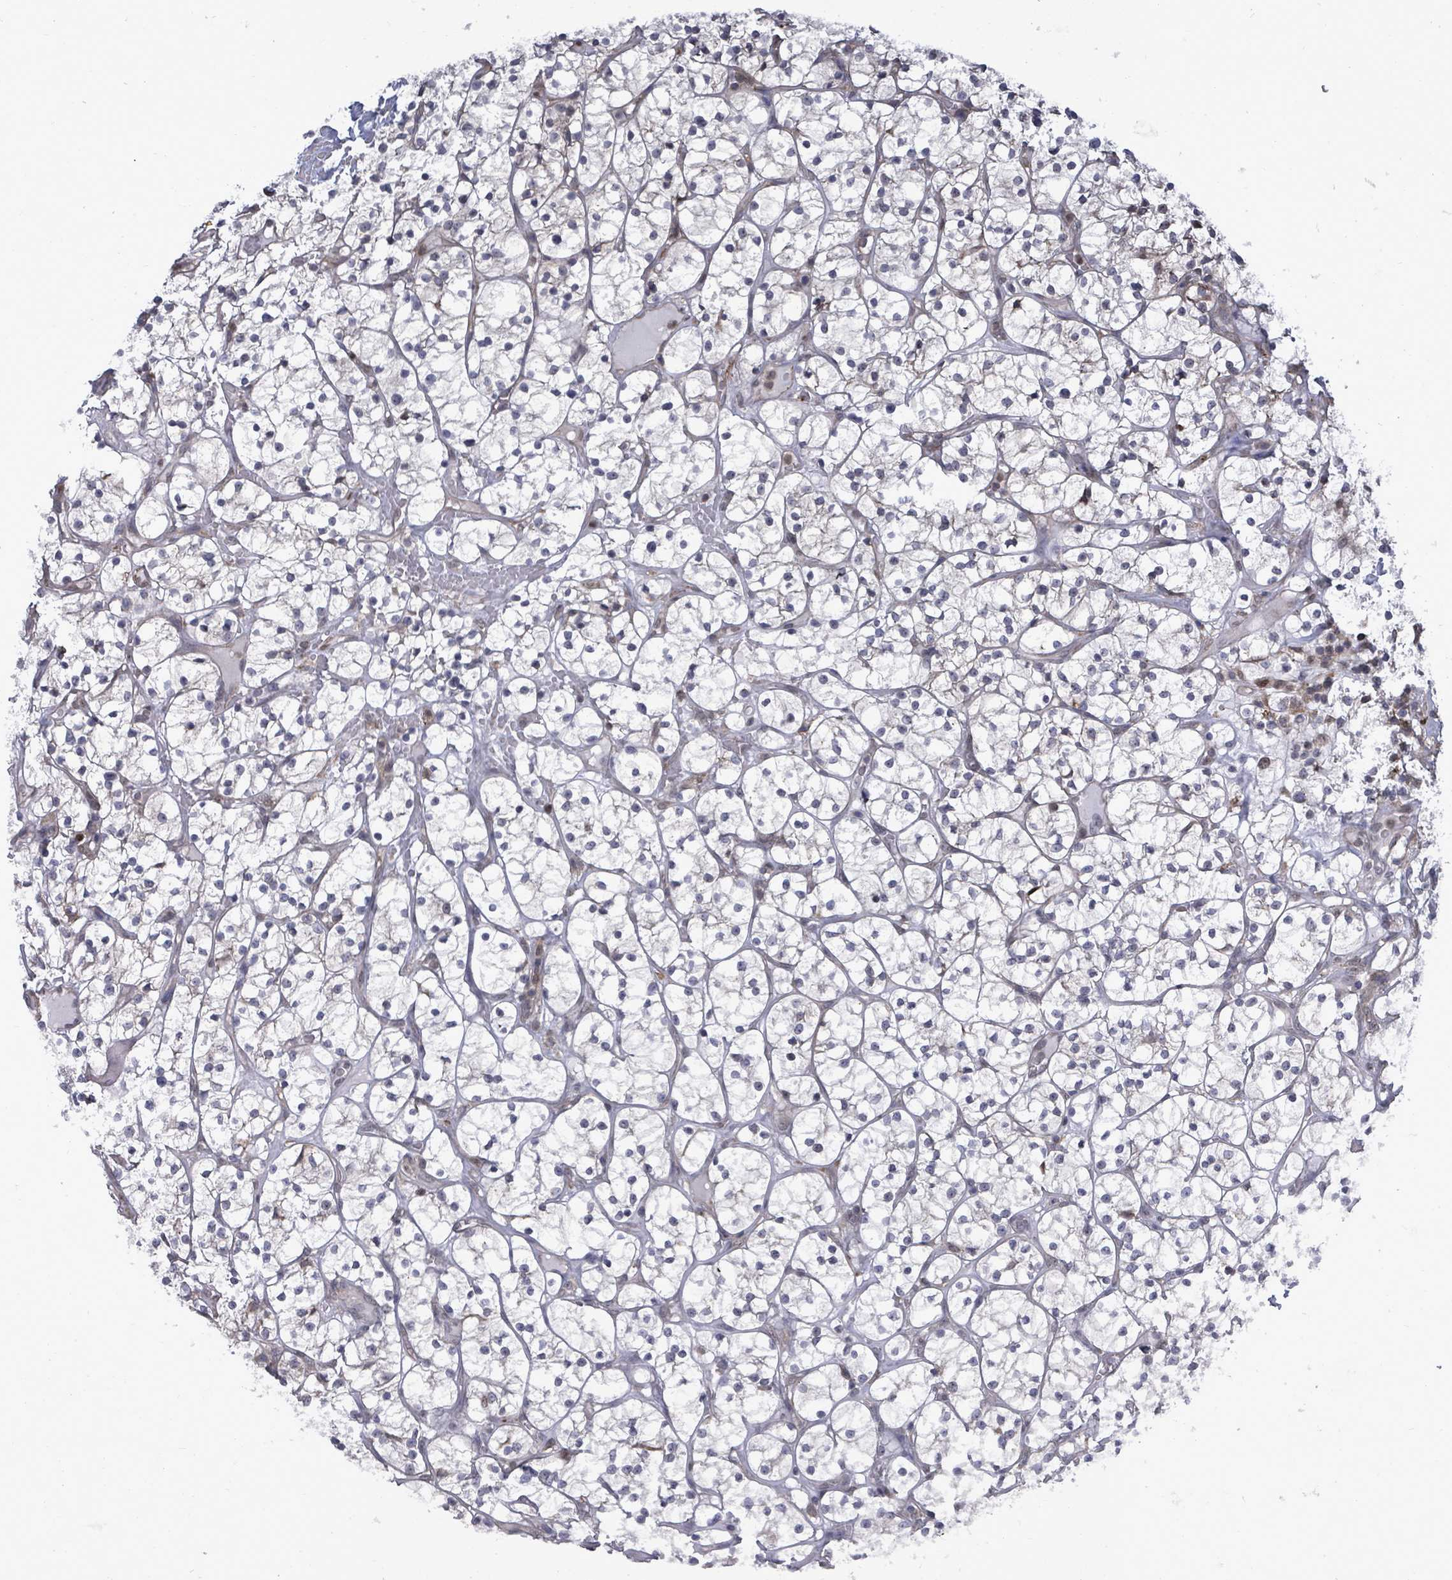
{"staining": {"intensity": "negative", "quantity": "none", "location": "none"}, "tissue": "renal cancer", "cell_type": "Tumor cells", "image_type": "cancer", "snomed": [{"axis": "morphology", "description": "Adenocarcinoma, NOS"}, {"axis": "topography", "description": "Kidney"}], "caption": "High power microscopy image of an immunohistochemistry (IHC) histopathology image of renal adenocarcinoma, revealing no significant positivity in tumor cells. (IHC, brightfield microscopy, high magnification).", "gene": "PAPSS1", "patient": {"sex": "female", "age": 64}}